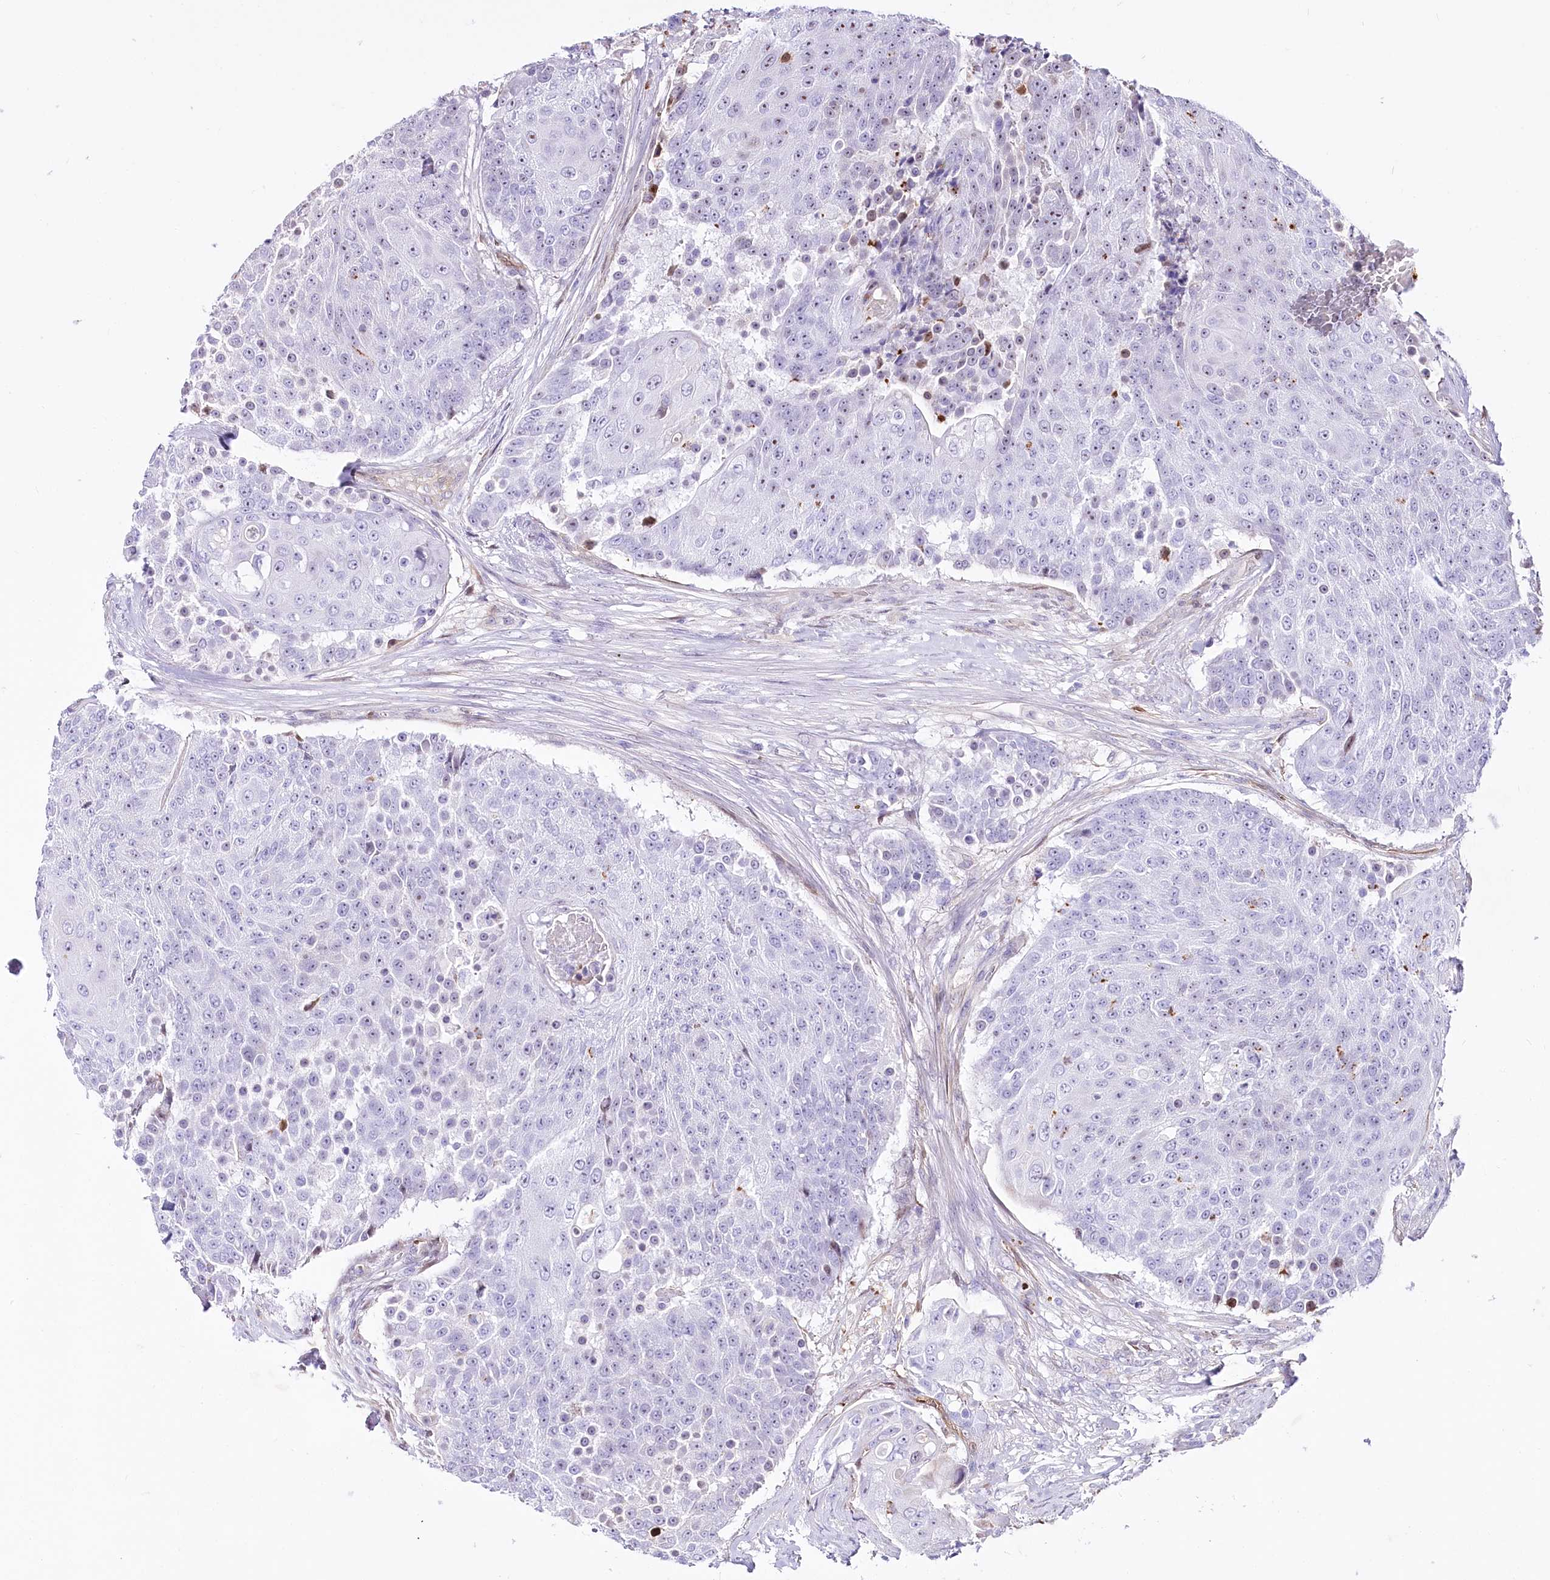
{"staining": {"intensity": "negative", "quantity": "none", "location": "none"}, "tissue": "urothelial cancer", "cell_type": "Tumor cells", "image_type": "cancer", "snomed": [{"axis": "morphology", "description": "Urothelial carcinoma, High grade"}, {"axis": "topography", "description": "Urinary bladder"}], "caption": "Histopathology image shows no significant protein positivity in tumor cells of urothelial carcinoma (high-grade).", "gene": "PTMS", "patient": {"sex": "female", "age": 63}}